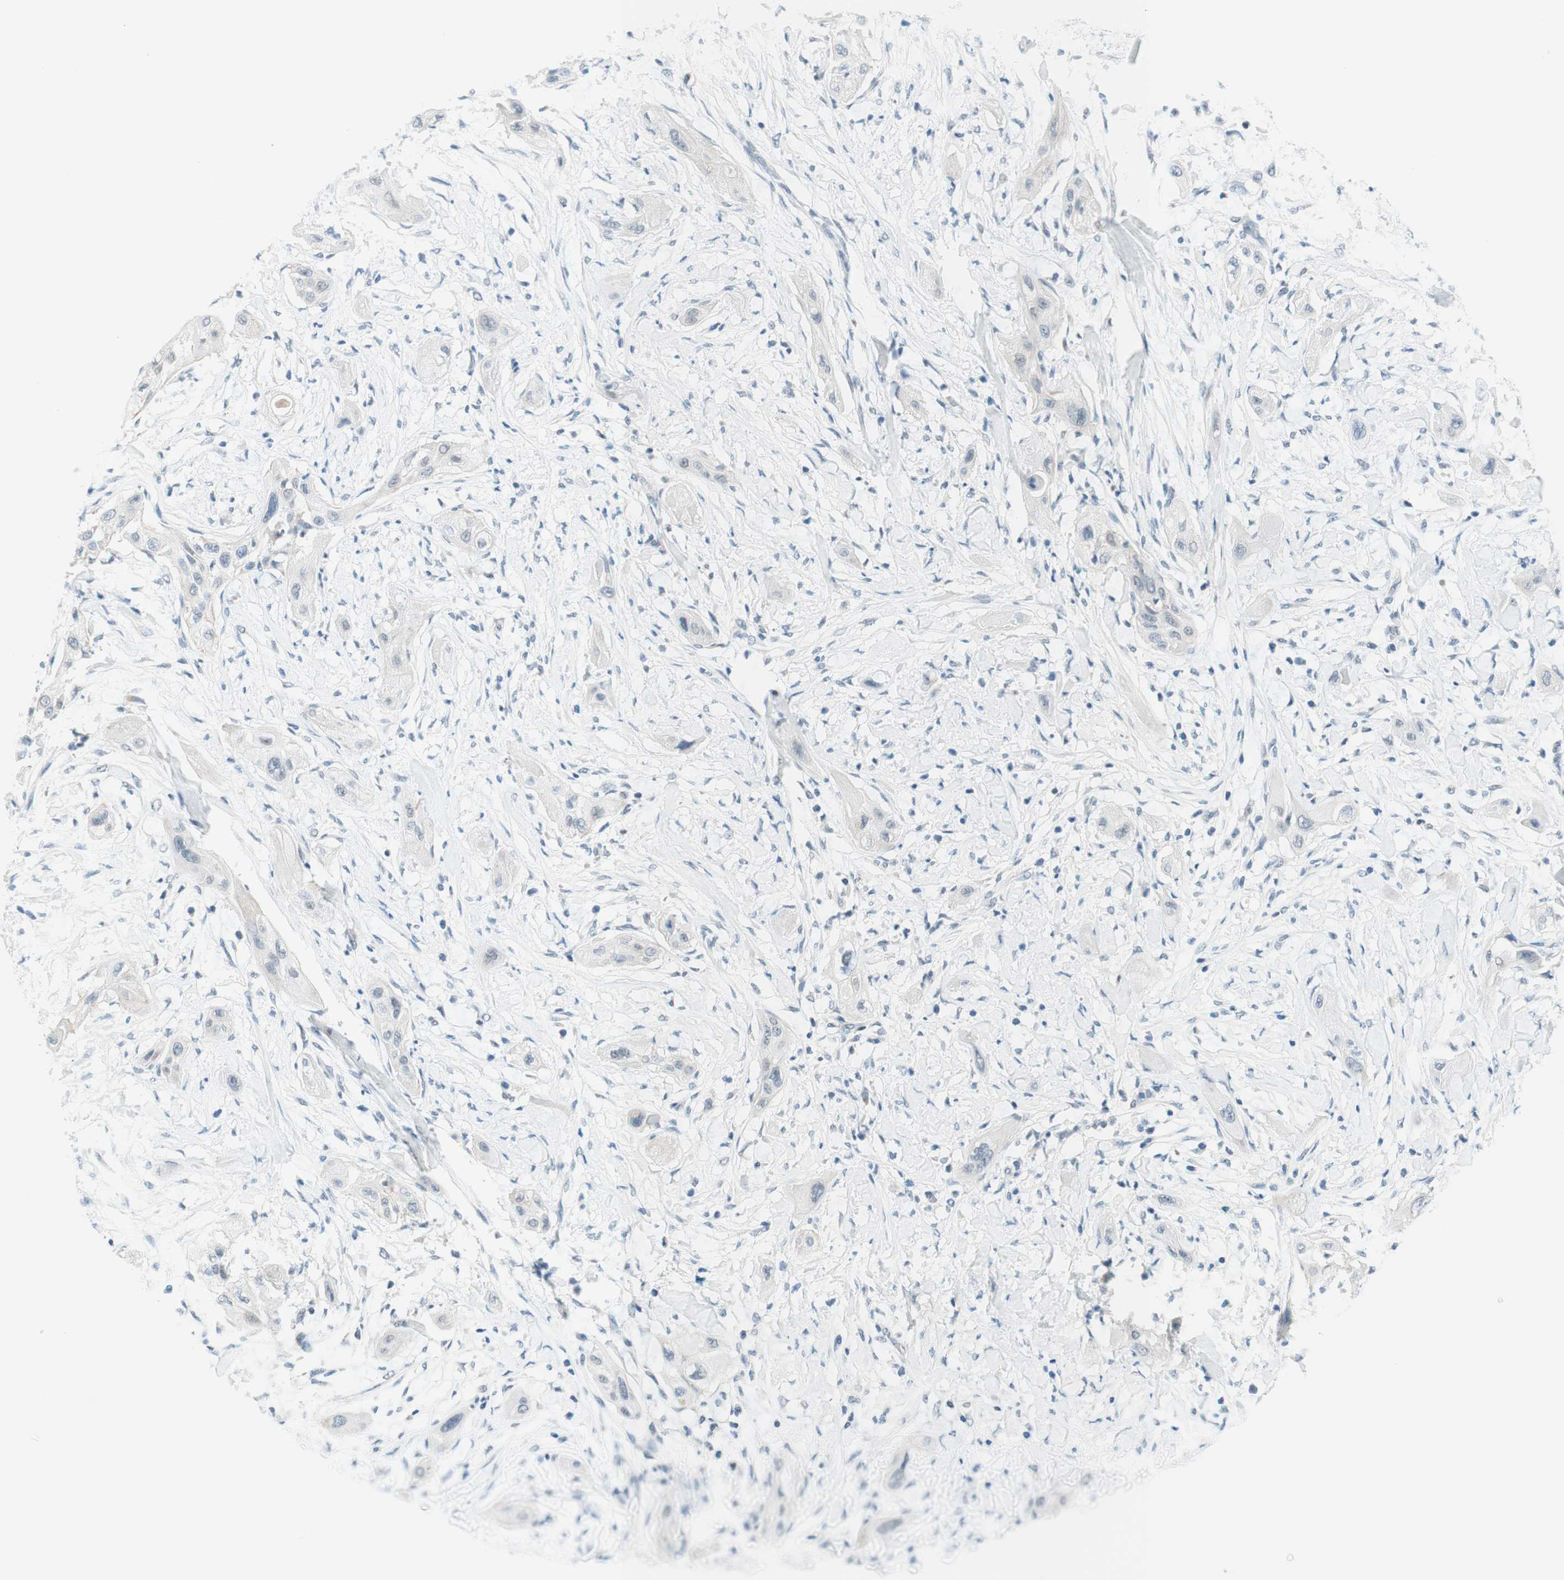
{"staining": {"intensity": "negative", "quantity": "none", "location": "none"}, "tissue": "lung cancer", "cell_type": "Tumor cells", "image_type": "cancer", "snomed": [{"axis": "morphology", "description": "Squamous cell carcinoma, NOS"}, {"axis": "topography", "description": "Lung"}], "caption": "Immunohistochemistry (IHC) of squamous cell carcinoma (lung) displays no expression in tumor cells. Brightfield microscopy of IHC stained with DAB (3,3'-diaminobenzidine) (brown) and hematoxylin (blue), captured at high magnification.", "gene": "JPH1", "patient": {"sex": "female", "age": 47}}